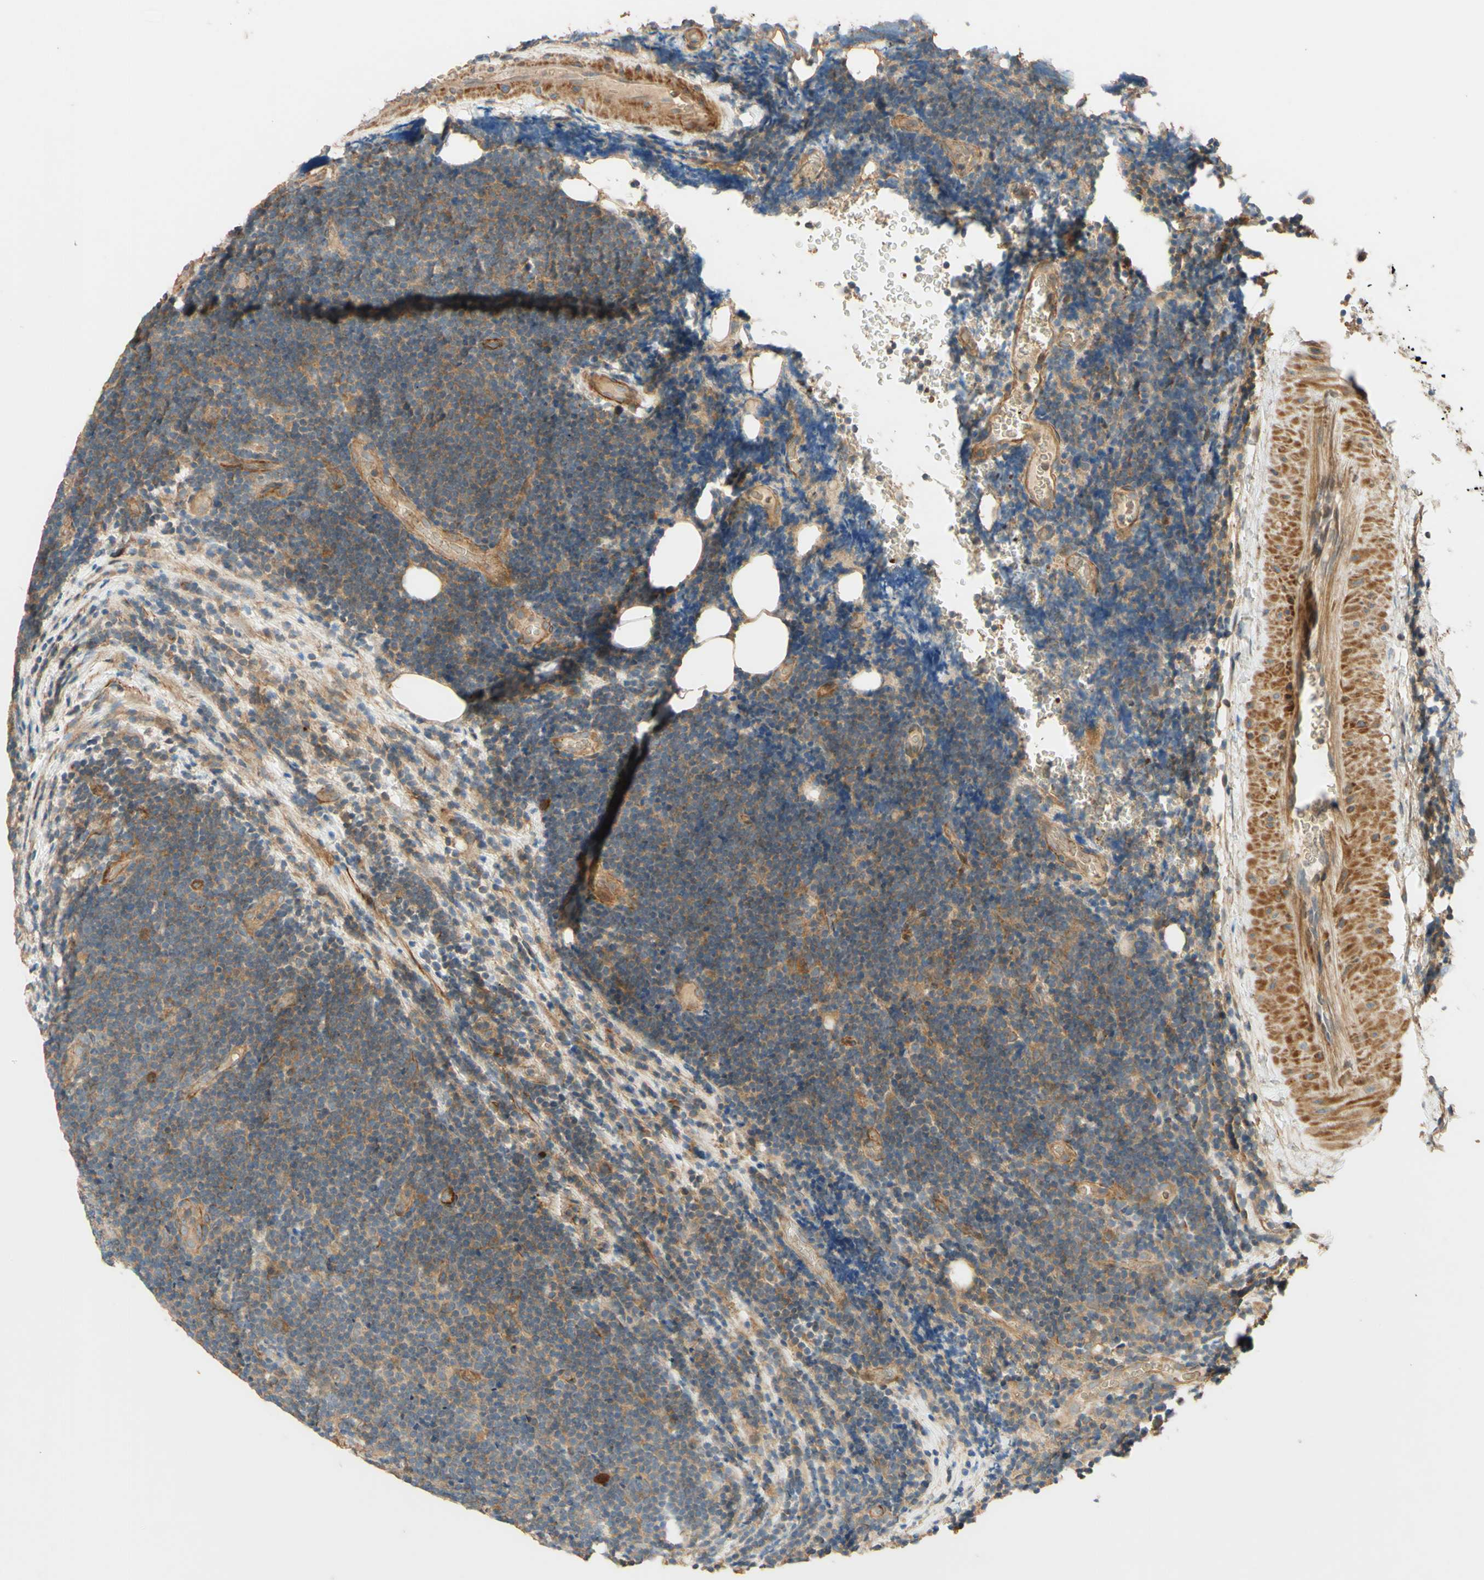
{"staining": {"intensity": "weak", "quantity": ">75%", "location": "cytoplasmic/membranous"}, "tissue": "lymphoma", "cell_type": "Tumor cells", "image_type": "cancer", "snomed": [{"axis": "morphology", "description": "Malignant lymphoma, non-Hodgkin's type, Low grade"}, {"axis": "topography", "description": "Lymph node"}], "caption": "Brown immunohistochemical staining in human malignant lymphoma, non-Hodgkin's type (low-grade) displays weak cytoplasmic/membranous expression in approximately >75% of tumor cells.", "gene": "ADAM17", "patient": {"sex": "male", "age": 83}}